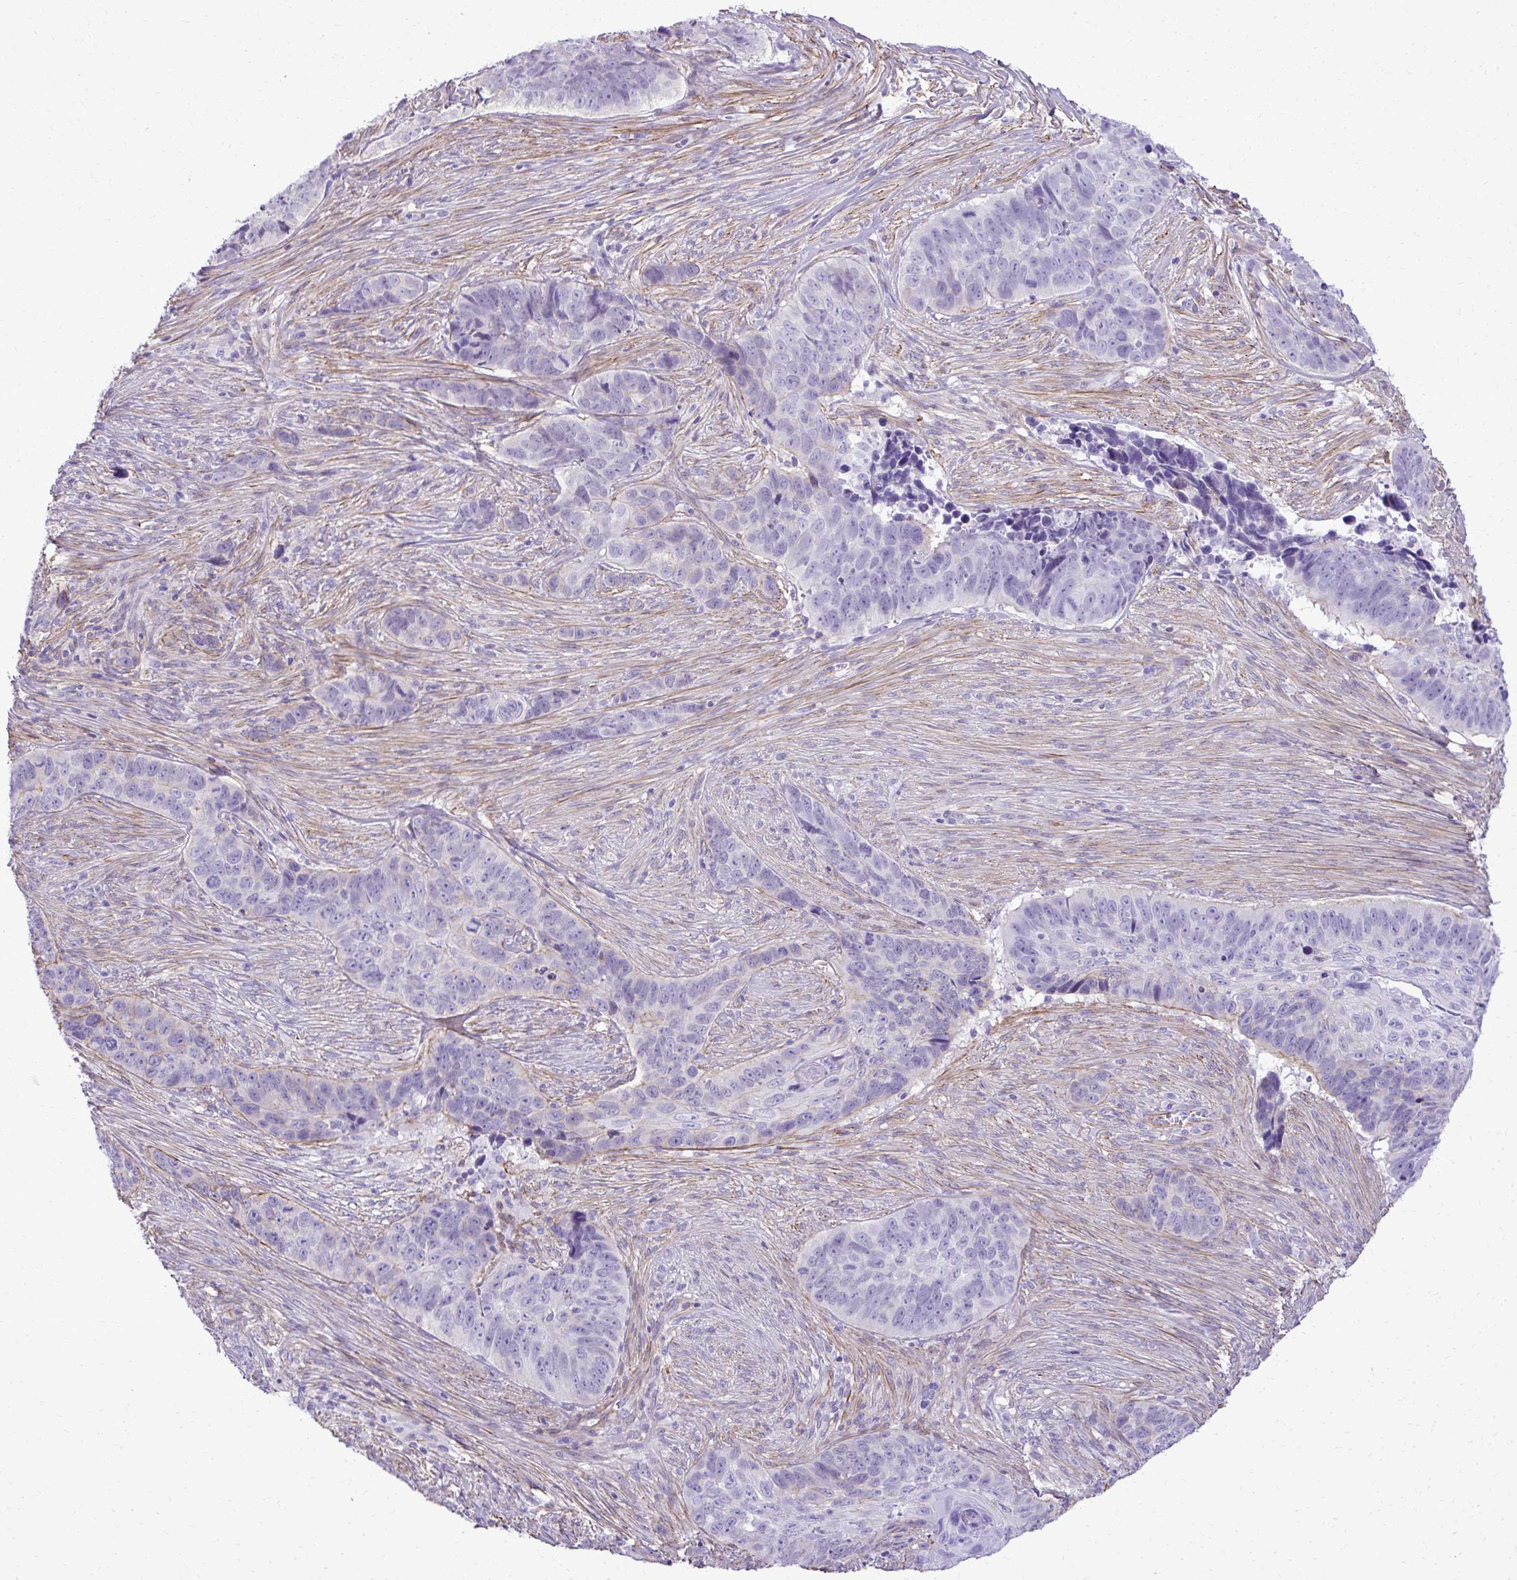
{"staining": {"intensity": "negative", "quantity": "none", "location": "none"}, "tissue": "skin cancer", "cell_type": "Tumor cells", "image_type": "cancer", "snomed": [{"axis": "morphology", "description": "Basal cell carcinoma"}, {"axis": "topography", "description": "Skin"}], "caption": "A micrograph of human skin cancer is negative for staining in tumor cells.", "gene": "PITPNM3", "patient": {"sex": "female", "age": 82}}